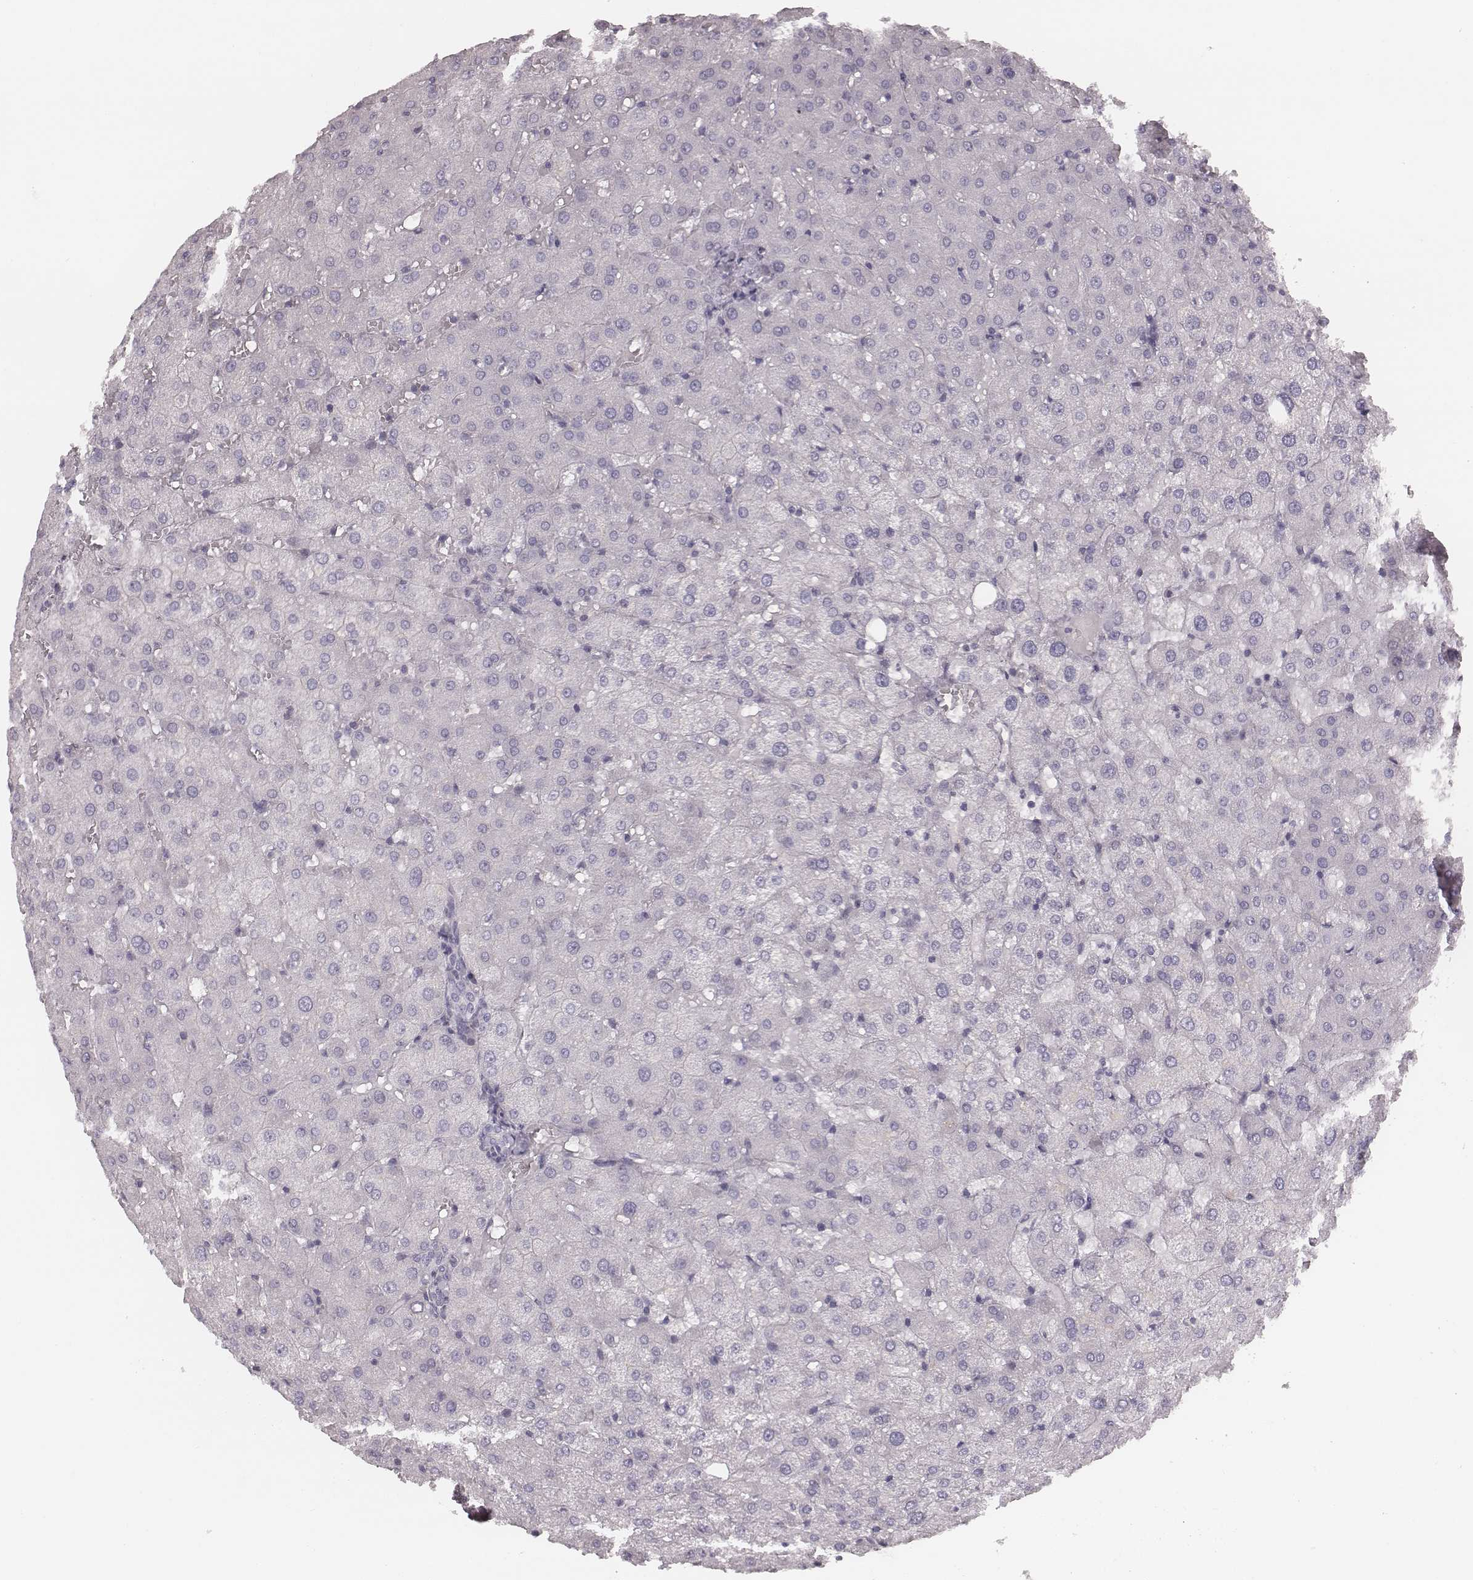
{"staining": {"intensity": "negative", "quantity": "none", "location": "none"}, "tissue": "liver", "cell_type": "Cholangiocytes", "image_type": "normal", "snomed": [{"axis": "morphology", "description": "Normal tissue, NOS"}, {"axis": "topography", "description": "Liver"}], "caption": "The photomicrograph shows no staining of cholangiocytes in normal liver. (Stains: DAB (3,3'-diaminobenzidine) immunohistochemistry with hematoxylin counter stain, Microscopy: brightfield microscopy at high magnification).", "gene": "S100Z", "patient": {"sex": "female", "age": 50}}